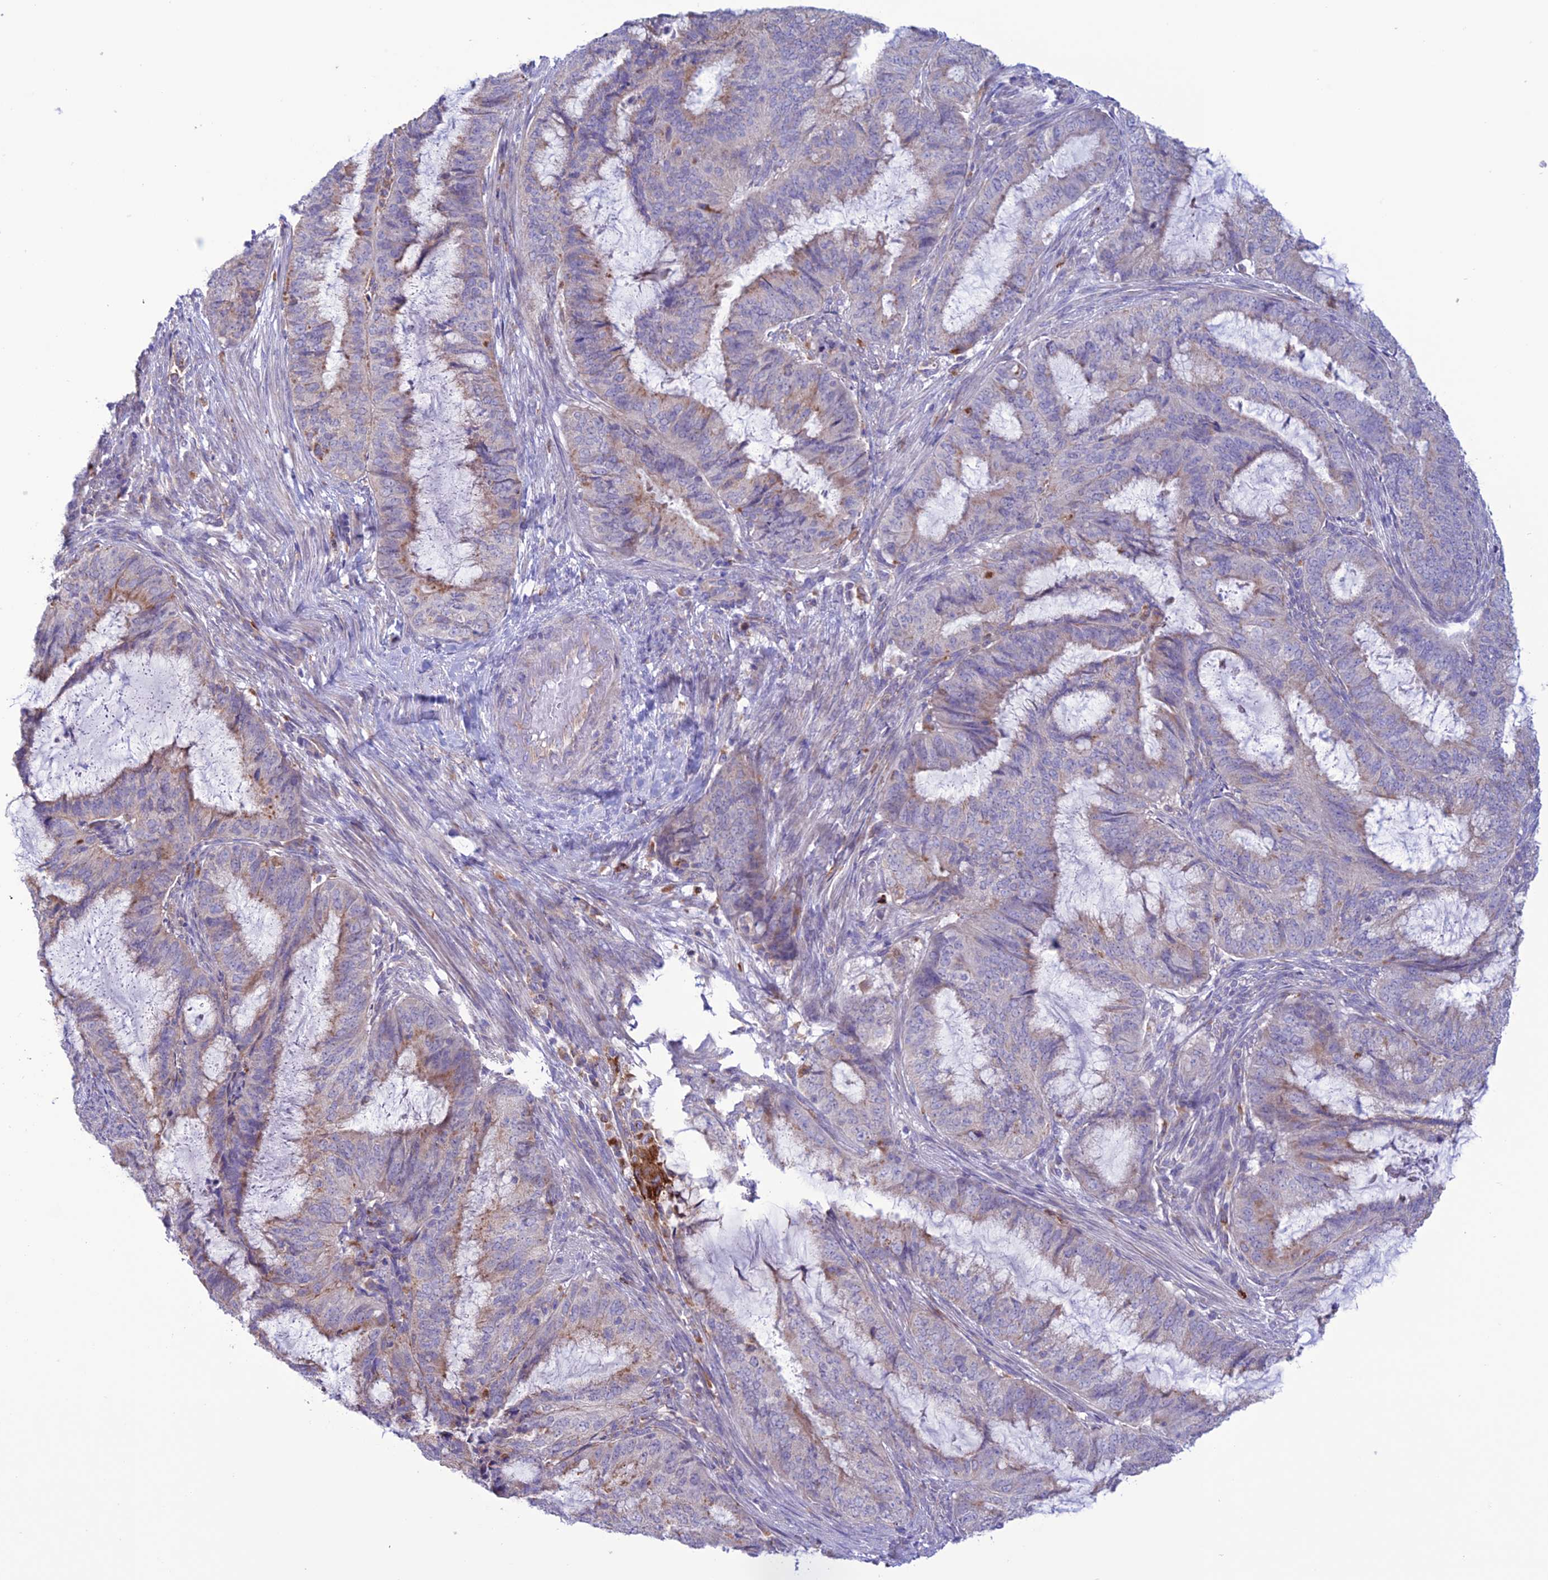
{"staining": {"intensity": "moderate", "quantity": "<25%", "location": "cytoplasmic/membranous"}, "tissue": "endometrial cancer", "cell_type": "Tumor cells", "image_type": "cancer", "snomed": [{"axis": "morphology", "description": "Adenocarcinoma, NOS"}, {"axis": "topography", "description": "Endometrium"}], "caption": "Human adenocarcinoma (endometrial) stained for a protein (brown) demonstrates moderate cytoplasmic/membranous positive positivity in approximately <25% of tumor cells.", "gene": "CLCN7", "patient": {"sex": "female", "age": 51}}